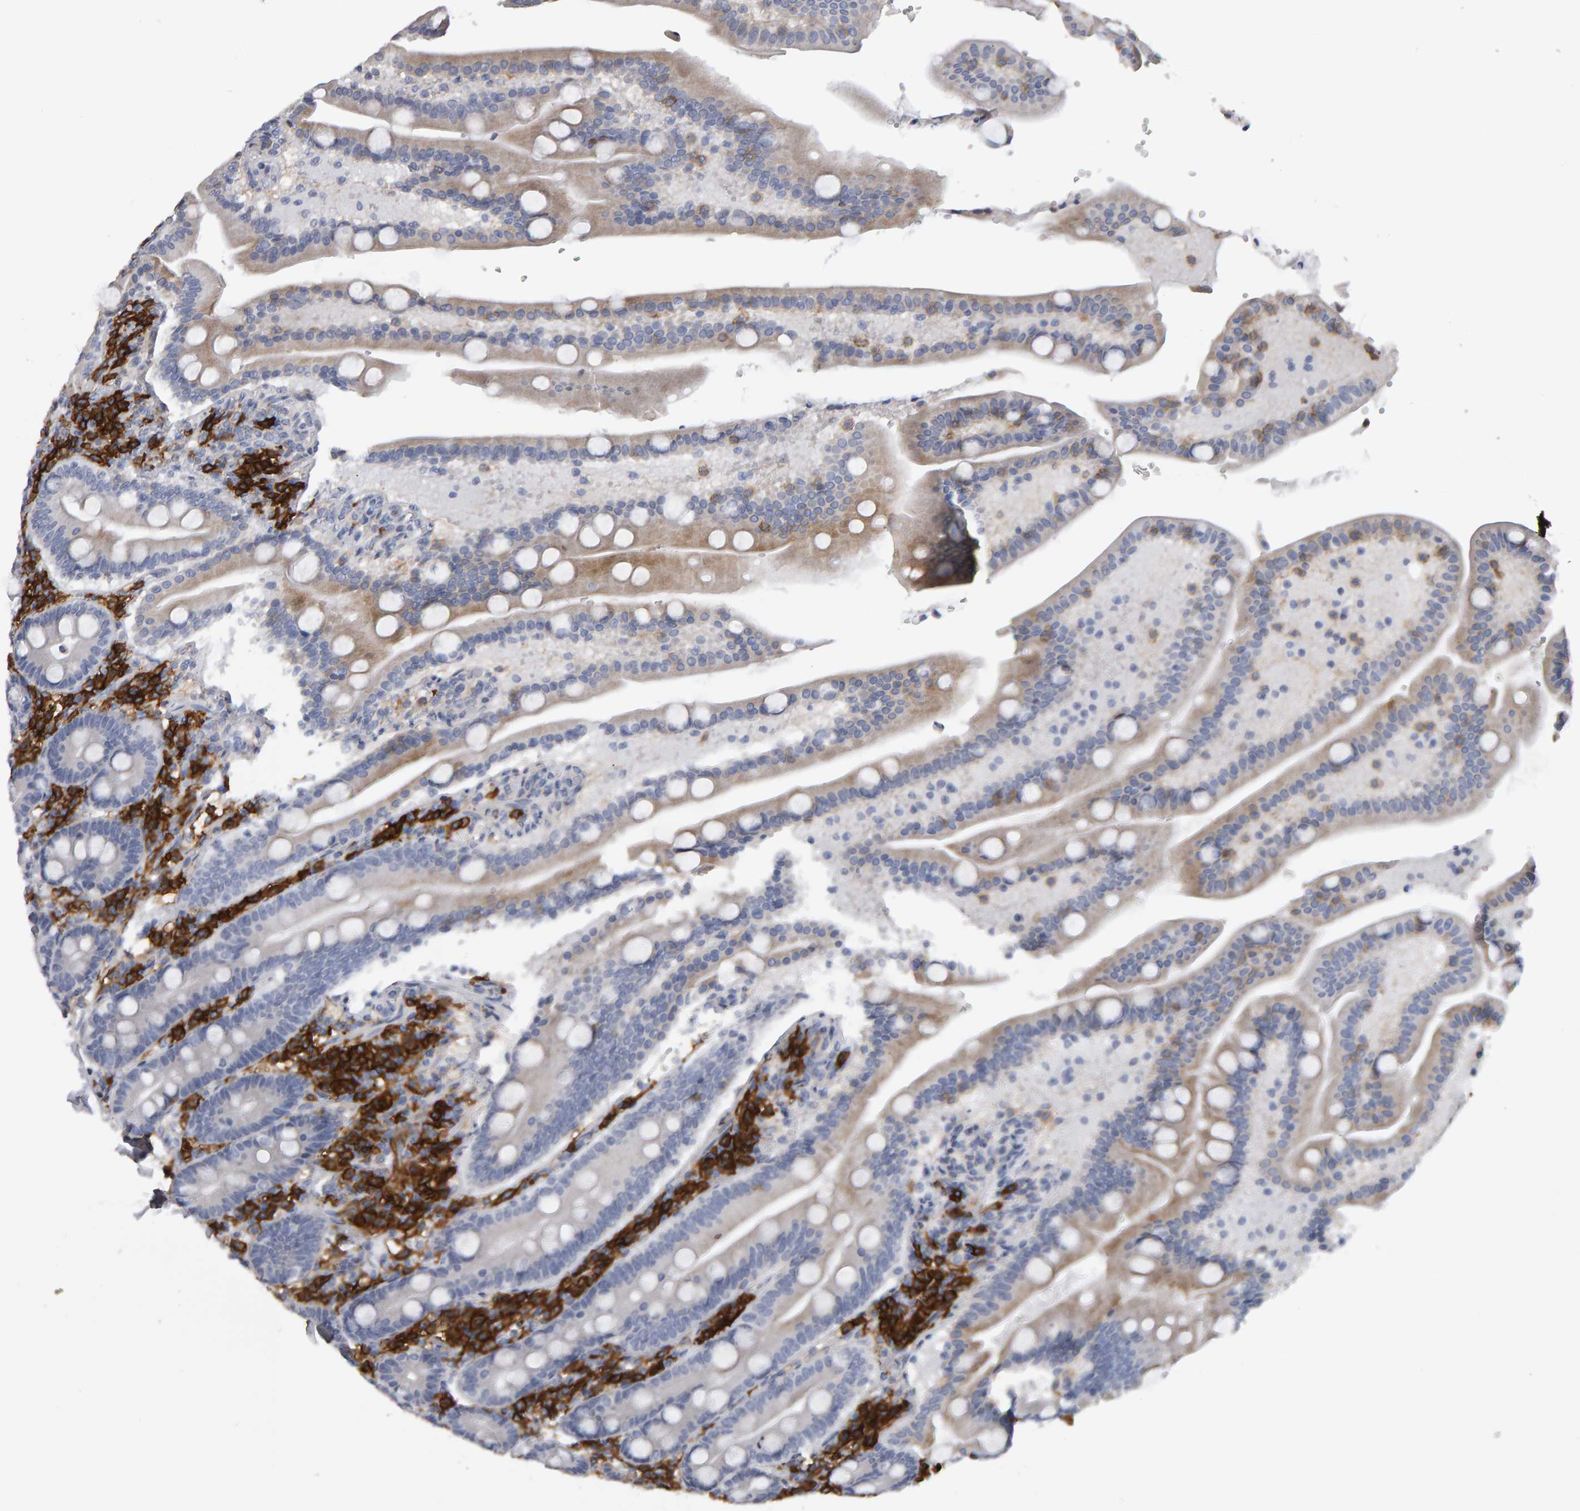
{"staining": {"intensity": "weak", "quantity": "<25%", "location": "cytoplasmic/membranous"}, "tissue": "duodenum", "cell_type": "Glandular cells", "image_type": "normal", "snomed": [{"axis": "morphology", "description": "Normal tissue, NOS"}, {"axis": "topography", "description": "Duodenum"}], "caption": "This is an immunohistochemistry (IHC) photomicrograph of unremarkable duodenum. There is no positivity in glandular cells.", "gene": "CD38", "patient": {"sex": "male", "age": 54}}